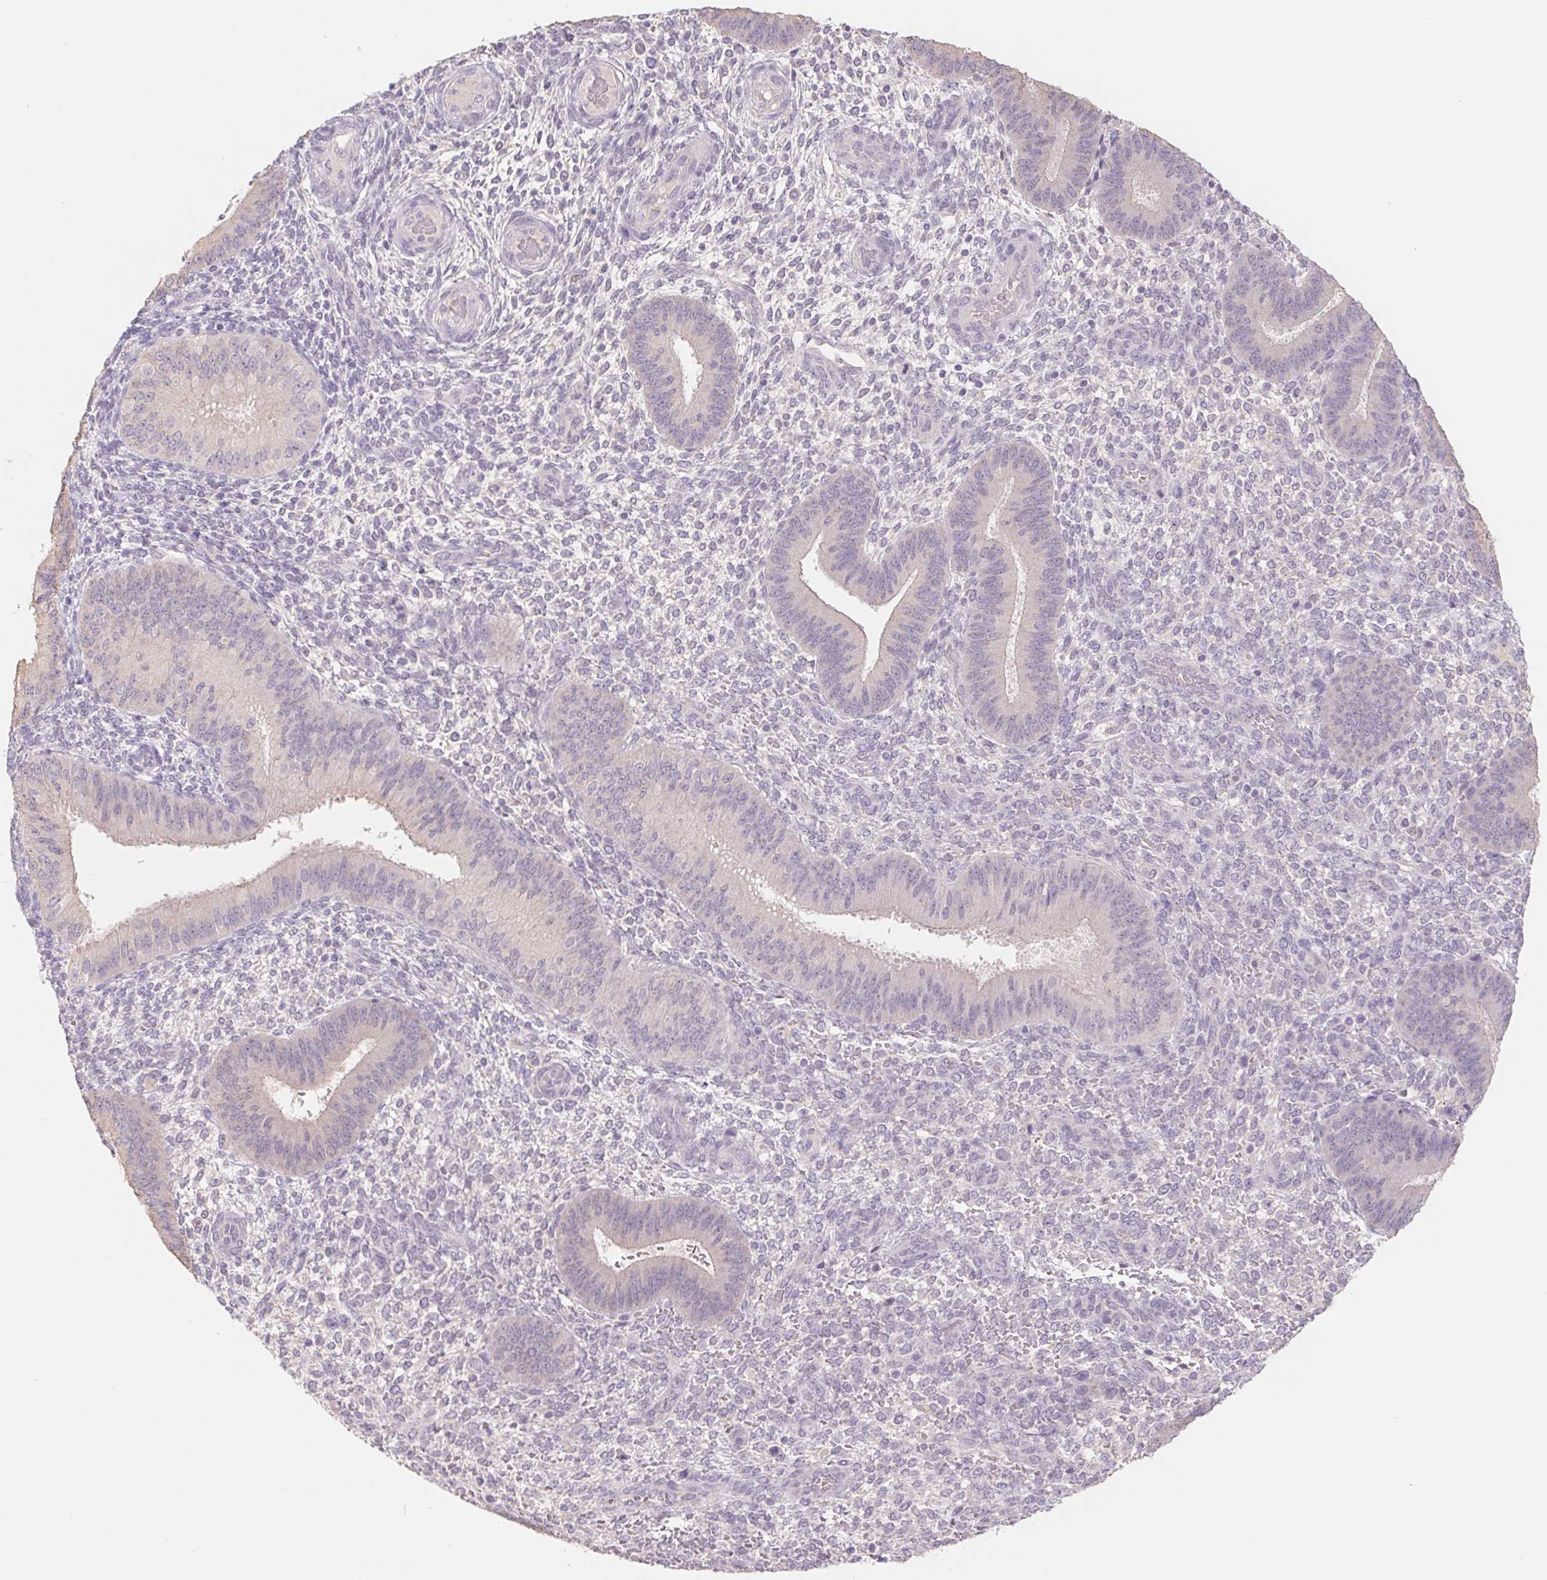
{"staining": {"intensity": "negative", "quantity": "none", "location": "none"}, "tissue": "endometrium", "cell_type": "Cells in endometrial stroma", "image_type": "normal", "snomed": [{"axis": "morphology", "description": "Normal tissue, NOS"}, {"axis": "topography", "description": "Endometrium"}], "caption": "Photomicrograph shows no protein expression in cells in endometrial stroma of benign endometrium. (IHC, brightfield microscopy, high magnification).", "gene": "PNMA8B", "patient": {"sex": "female", "age": 39}}